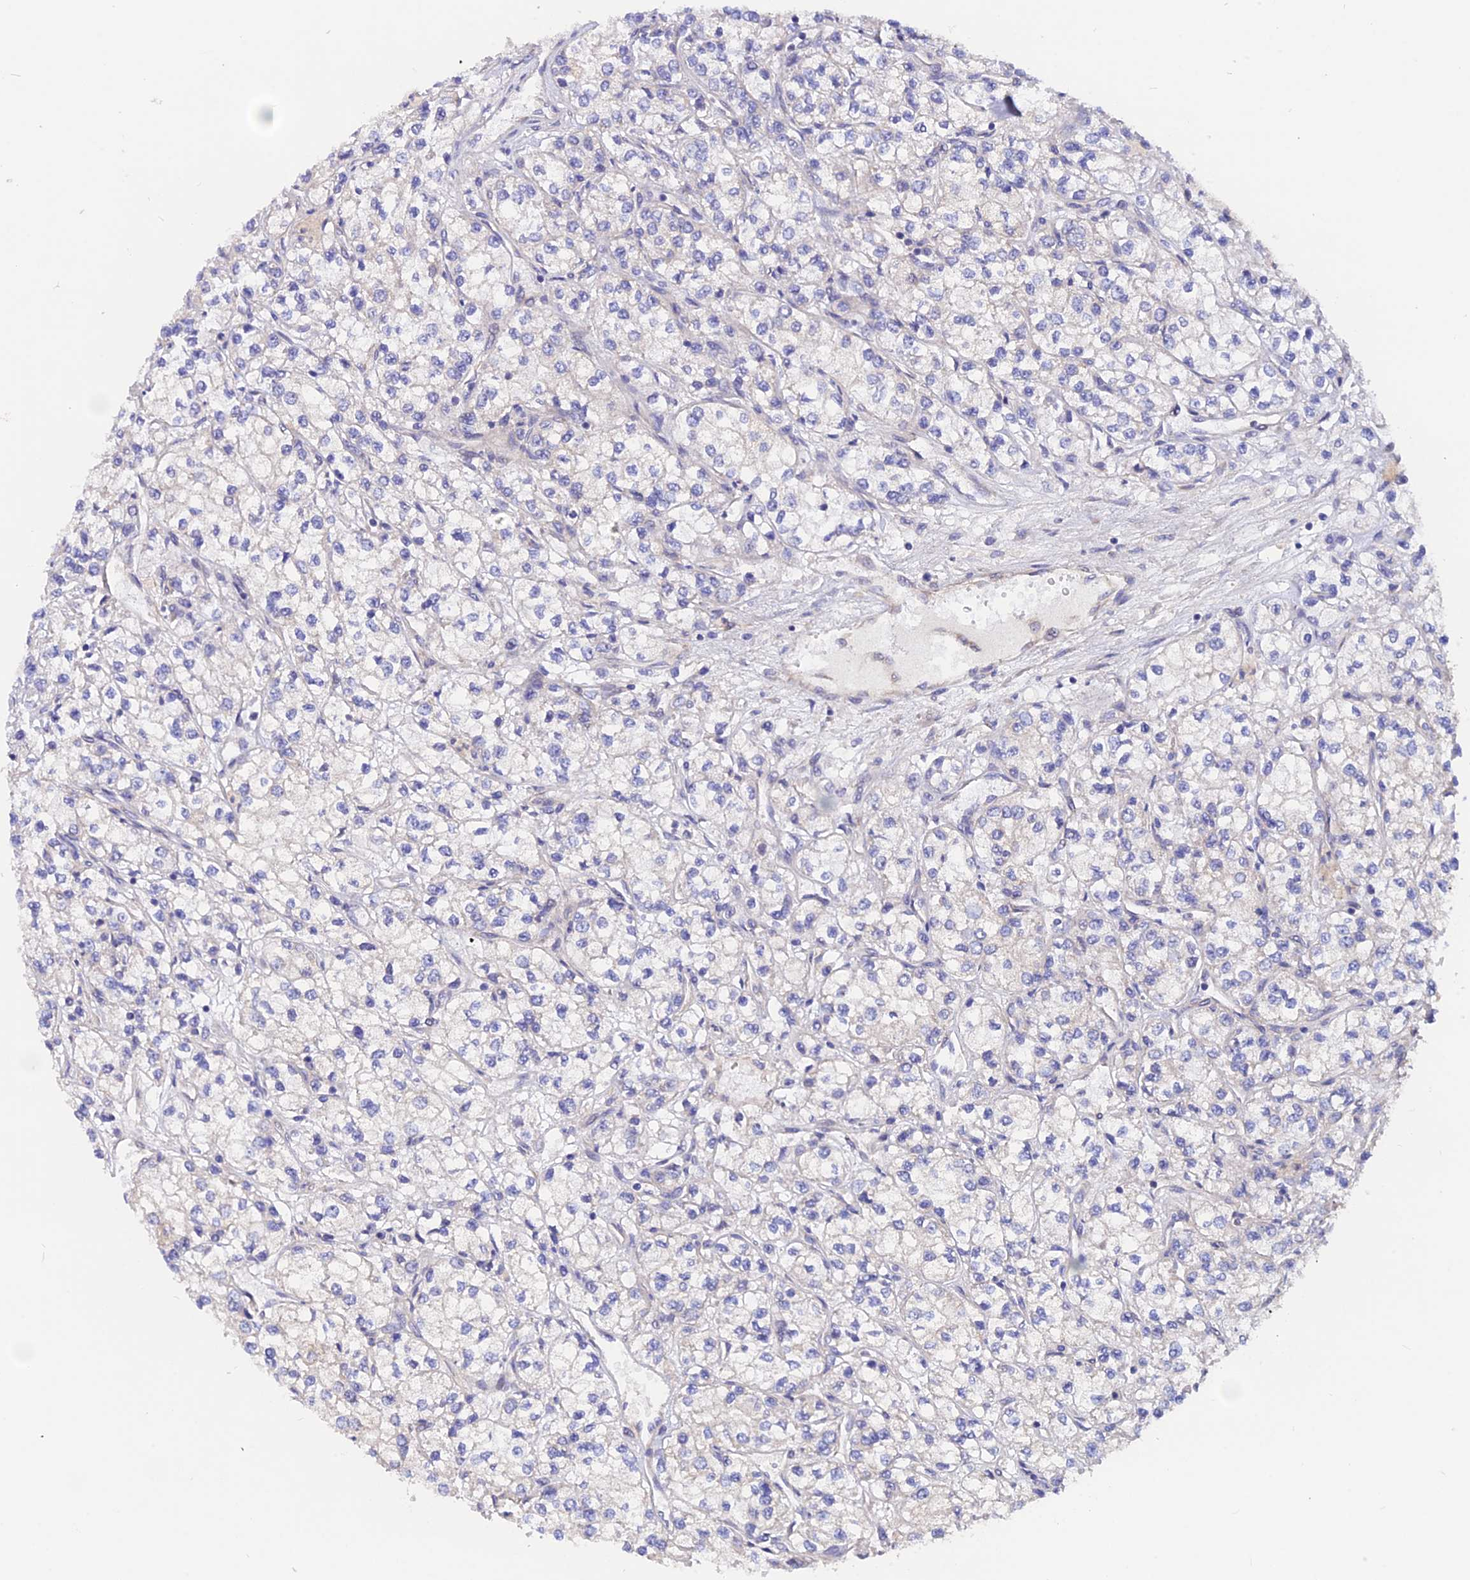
{"staining": {"intensity": "negative", "quantity": "none", "location": "none"}, "tissue": "renal cancer", "cell_type": "Tumor cells", "image_type": "cancer", "snomed": [{"axis": "morphology", "description": "Adenocarcinoma, NOS"}, {"axis": "topography", "description": "Kidney"}], "caption": "A micrograph of renal cancer (adenocarcinoma) stained for a protein shows no brown staining in tumor cells. Brightfield microscopy of immunohistochemistry (IHC) stained with DAB (brown) and hematoxylin (blue), captured at high magnification.", "gene": "HYCC1", "patient": {"sex": "male", "age": 80}}